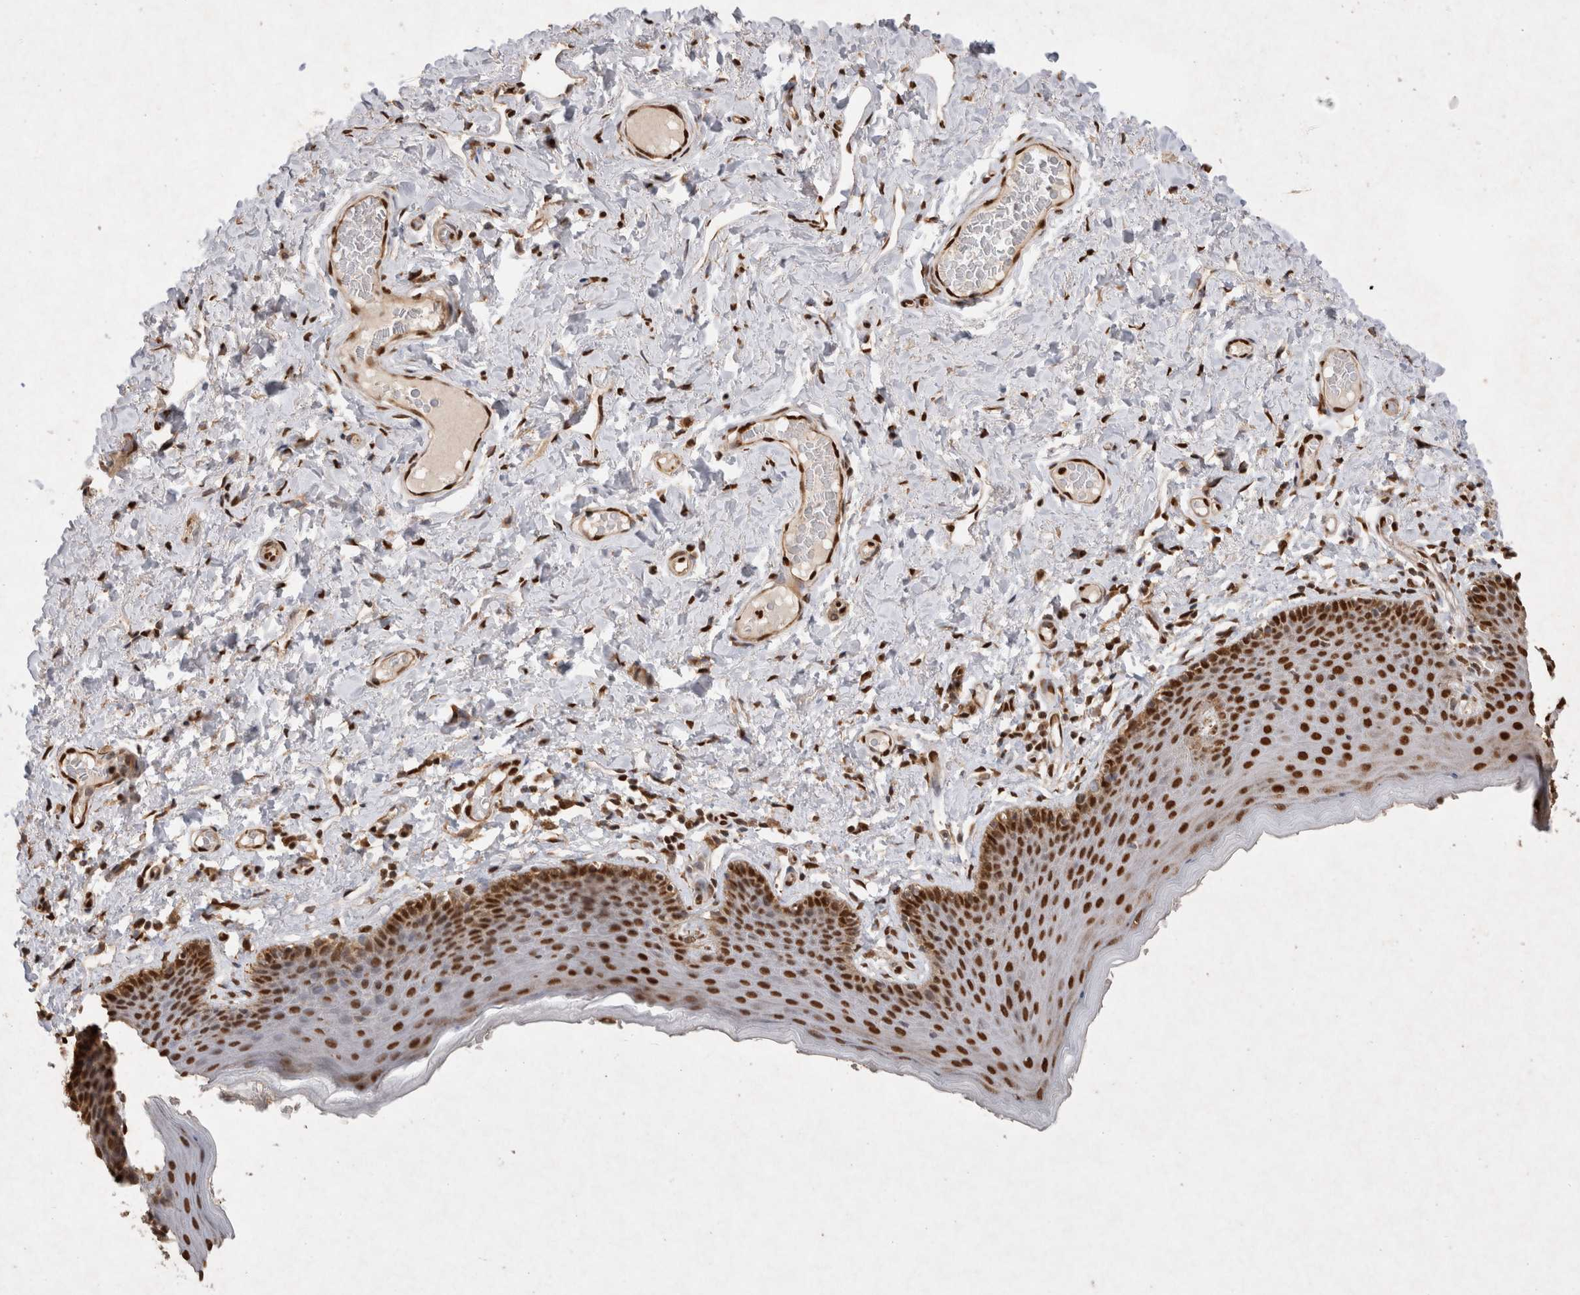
{"staining": {"intensity": "strong", "quantity": ">75%", "location": "nuclear"}, "tissue": "skin", "cell_type": "Epidermal cells", "image_type": "normal", "snomed": [{"axis": "morphology", "description": "Normal tissue, NOS"}, {"axis": "topography", "description": "Vulva"}], "caption": "Benign skin was stained to show a protein in brown. There is high levels of strong nuclear positivity in about >75% of epidermal cells.", "gene": "HDGF", "patient": {"sex": "female", "age": 66}}